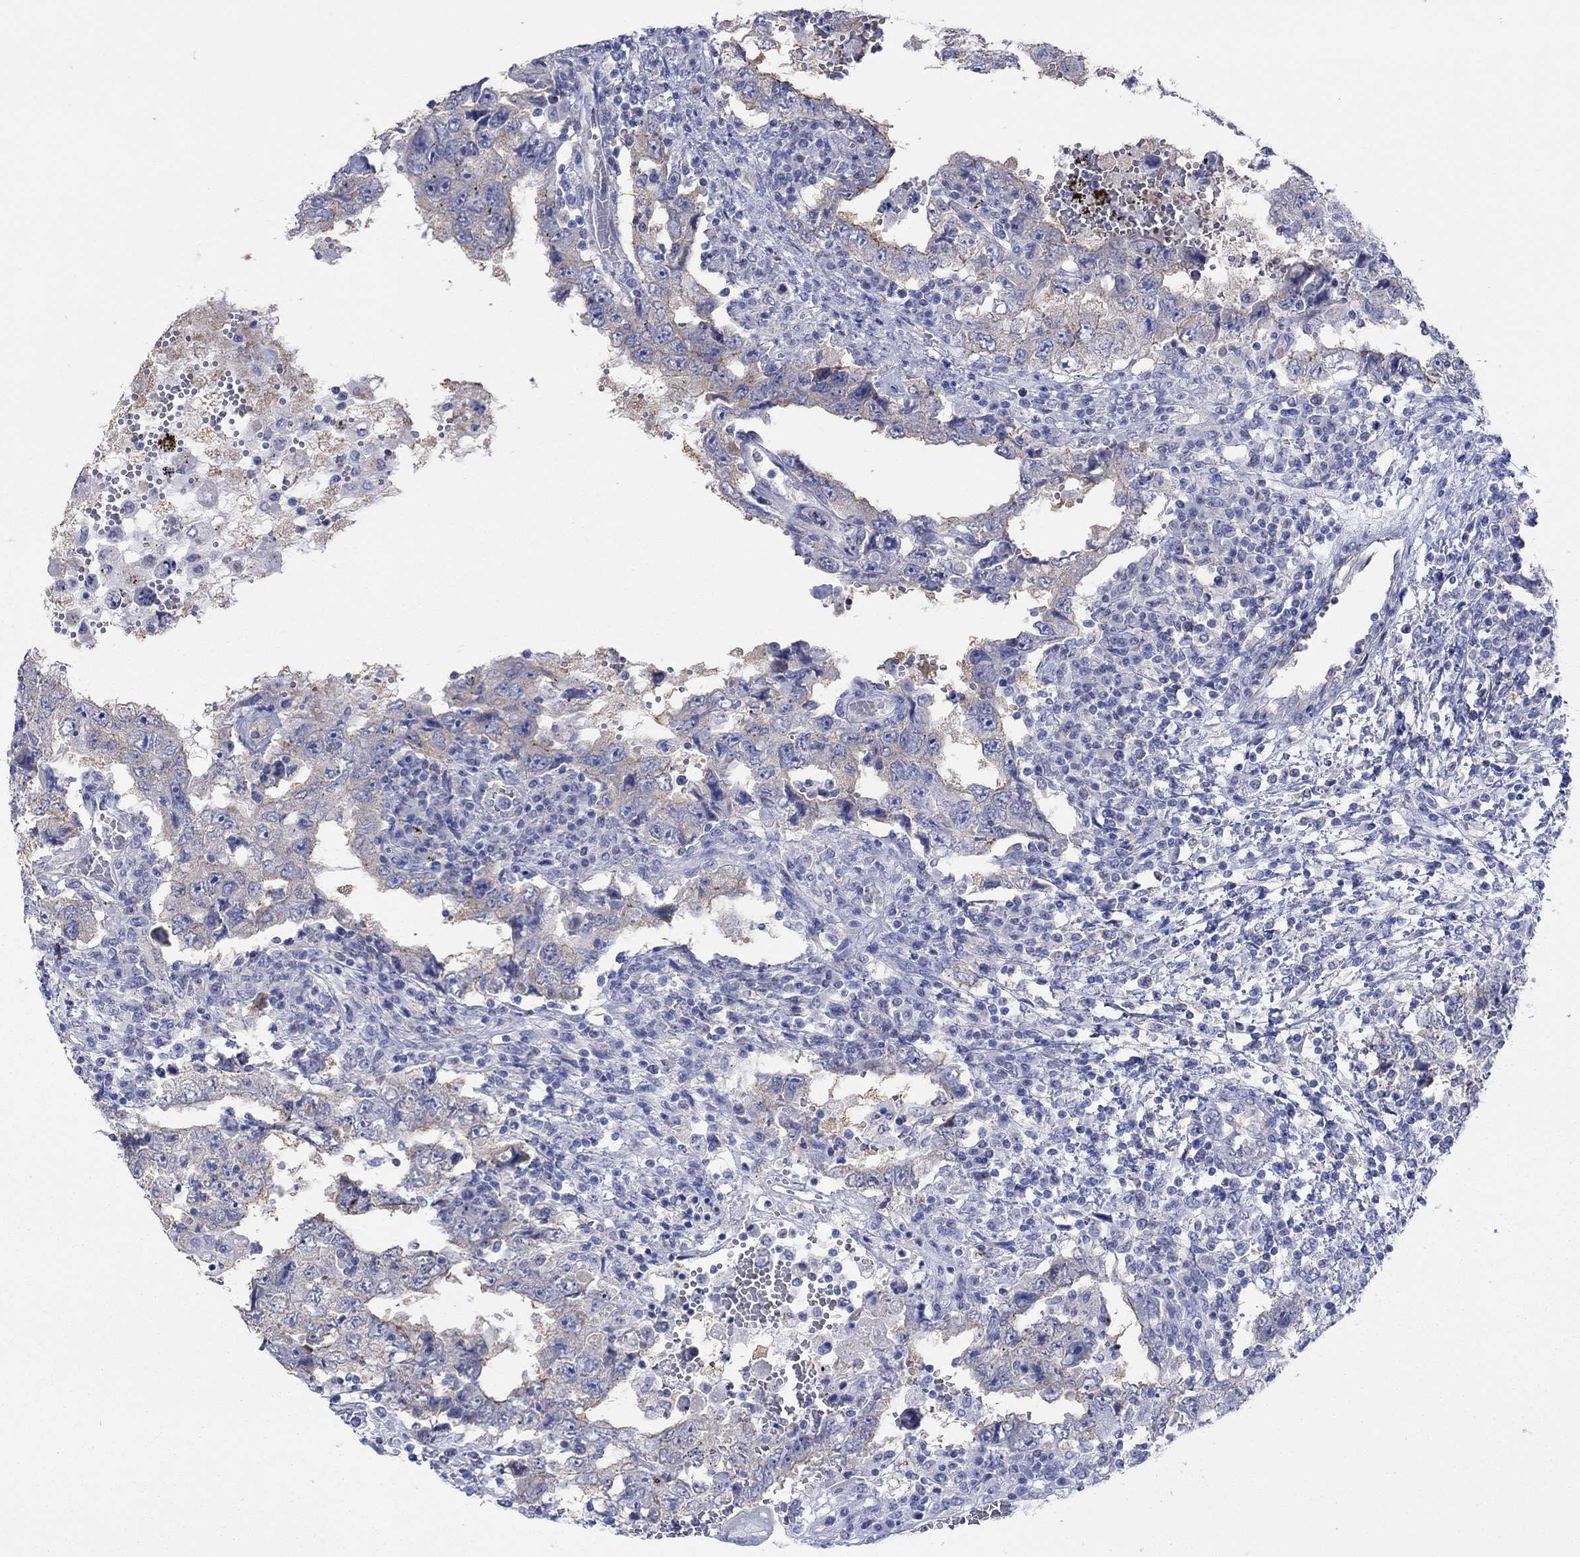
{"staining": {"intensity": "moderate", "quantity": "<25%", "location": "cytoplasmic/membranous"}, "tissue": "testis cancer", "cell_type": "Tumor cells", "image_type": "cancer", "snomed": [{"axis": "morphology", "description": "Carcinoma, Embryonal, NOS"}, {"axis": "topography", "description": "Testis"}], "caption": "Protein staining displays moderate cytoplasmic/membranous expression in approximately <25% of tumor cells in embryonal carcinoma (testis). Using DAB (brown) and hematoxylin (blue) stains, captured at high magnification using brightfield microscopy.", "gene": "TPRN", "patient": {"sex": "male", "age": 26}}